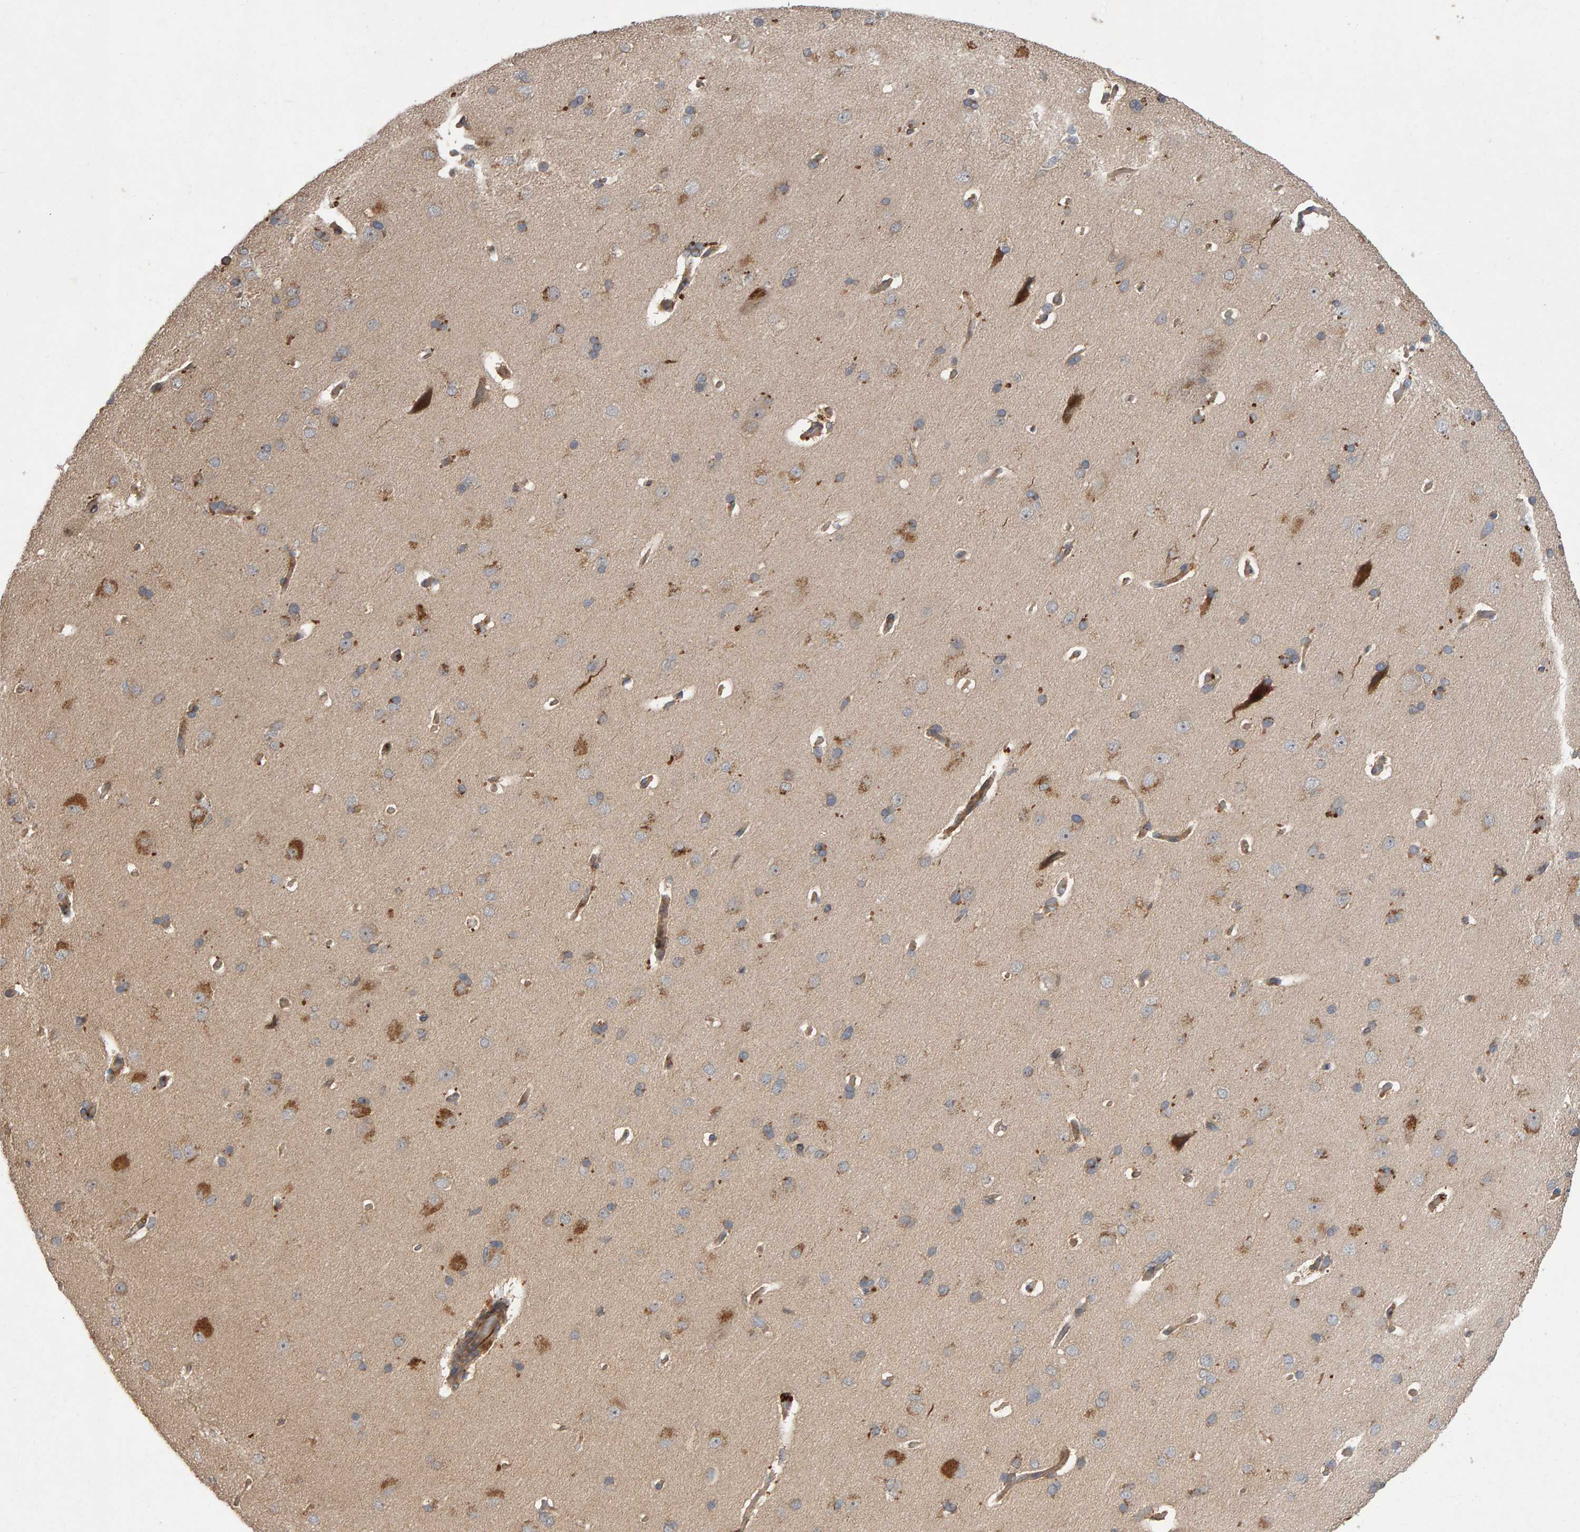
{"staining": {"intensity": "moderate", "quantity": ">75%", "location": "cytoplasmic/membranous"}, "tissue": "cerebral cortex", "cell_type": "Endothelial cells", "image_type": "normal", "snomed": [{"axis": "morphology", "description": "Normal tissue, NOS"}, {"axis": "topography", "description": "Cerebral cortex"}], "caption": "IHC (DAB) staining of benign cerebral cortex exhibits moderate cytoplasmic/membranous protein staining in approximately >75% of endothelial cells. The staining is performed using DAB (3,3'-diaminobenzidine) brown chromogen to label protein expression. The nuclei are counter-stained blue using hematoxylin.", "gene": "PGS1", "patient": {"sex": "male", "age": 62}}